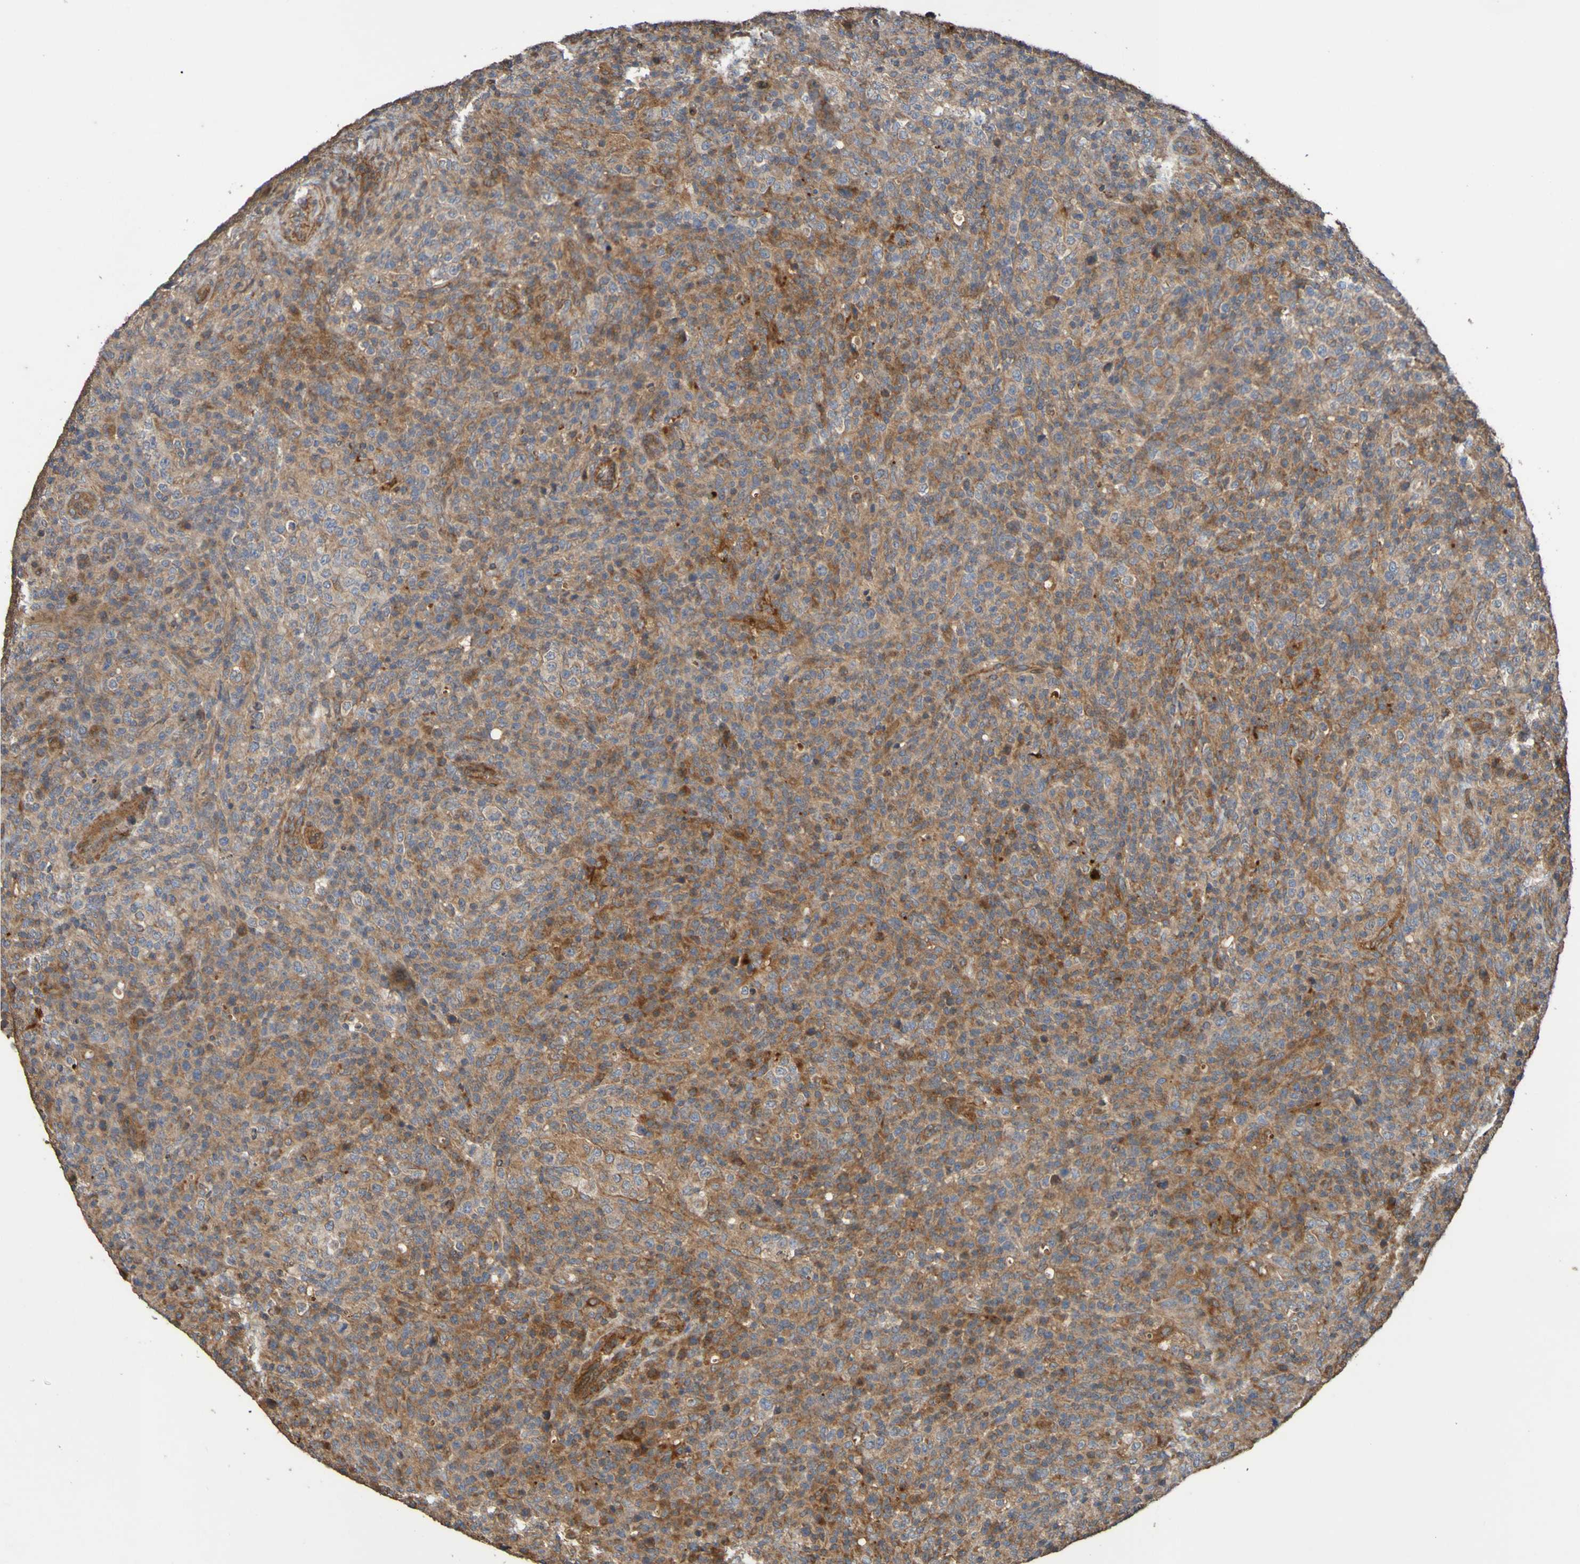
{"staining": {"intensity": "moderate", "quantity": ">75%", "location": "cytoplasmic/membranous"}, "tissue": "lymphoma", "cell_type": "Tumor cells", "image_type": "cancer", "snomed": [{"axis": "morphology", "description": "Malignant lymphoma, non-Hodgkin's type, High grade"}, {"axis": "topography", "description": "Lymph node"}], "caption": "Immunohistochemistry (IHC) staining of lymphoma, which exhibits medium levels of moderate cytoplasmic/membranous staining in about >75% of tumor cells indicating moderate cytoplasmic/membranous protein positivity. The staining was performed using DAB (brown) for protein detection and nuclei were counterstained in hematoxylin (blue).", "gene": "UCN", "patient": {"sex": "female", "age": 76}}